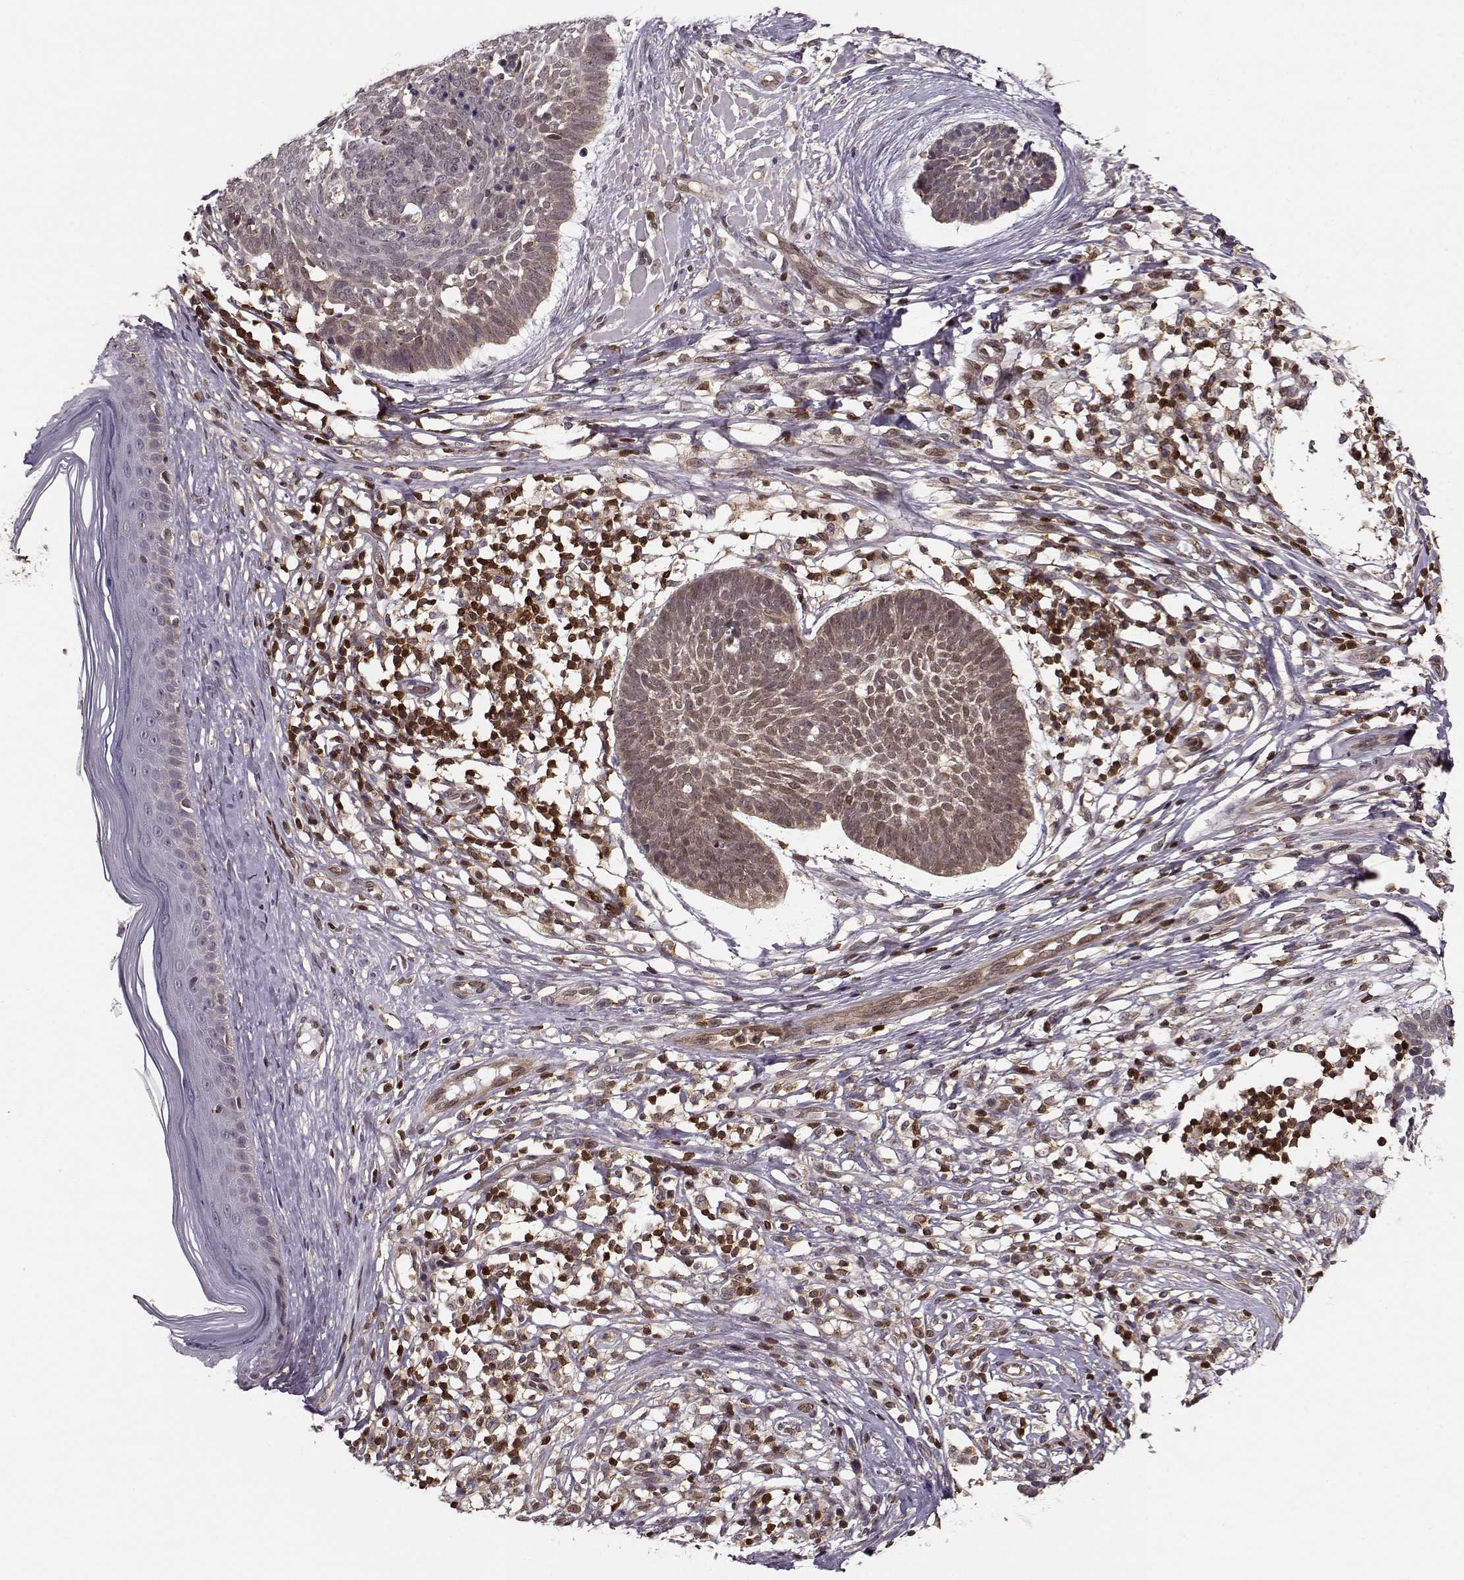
{"staining": {"intensity": "weak", "quantity": "<25%", "location": "cytoplasmic/membranous"}, "tissue": "skin cancer", "cell_type": "Tumor cells", "image_type": "cancer", "snomed": [{"axis": "morphology", "description": "Basal cell carcinoma"}, {"axis": "topography", "description": "Skin"}], "caption": "IHC histopathology image of human skin cancer (basal cell carcinoma) stained for a protein (brown), which reveals no positivity in tumor cells. (Stains: DAB immunohistochemistry (IHC) with hematoxylin counter stain, Microscopy: brightfield microscopy at high magnification).", "gene": "MFSD1", "patient": {"sex": "male", "age": 85}}